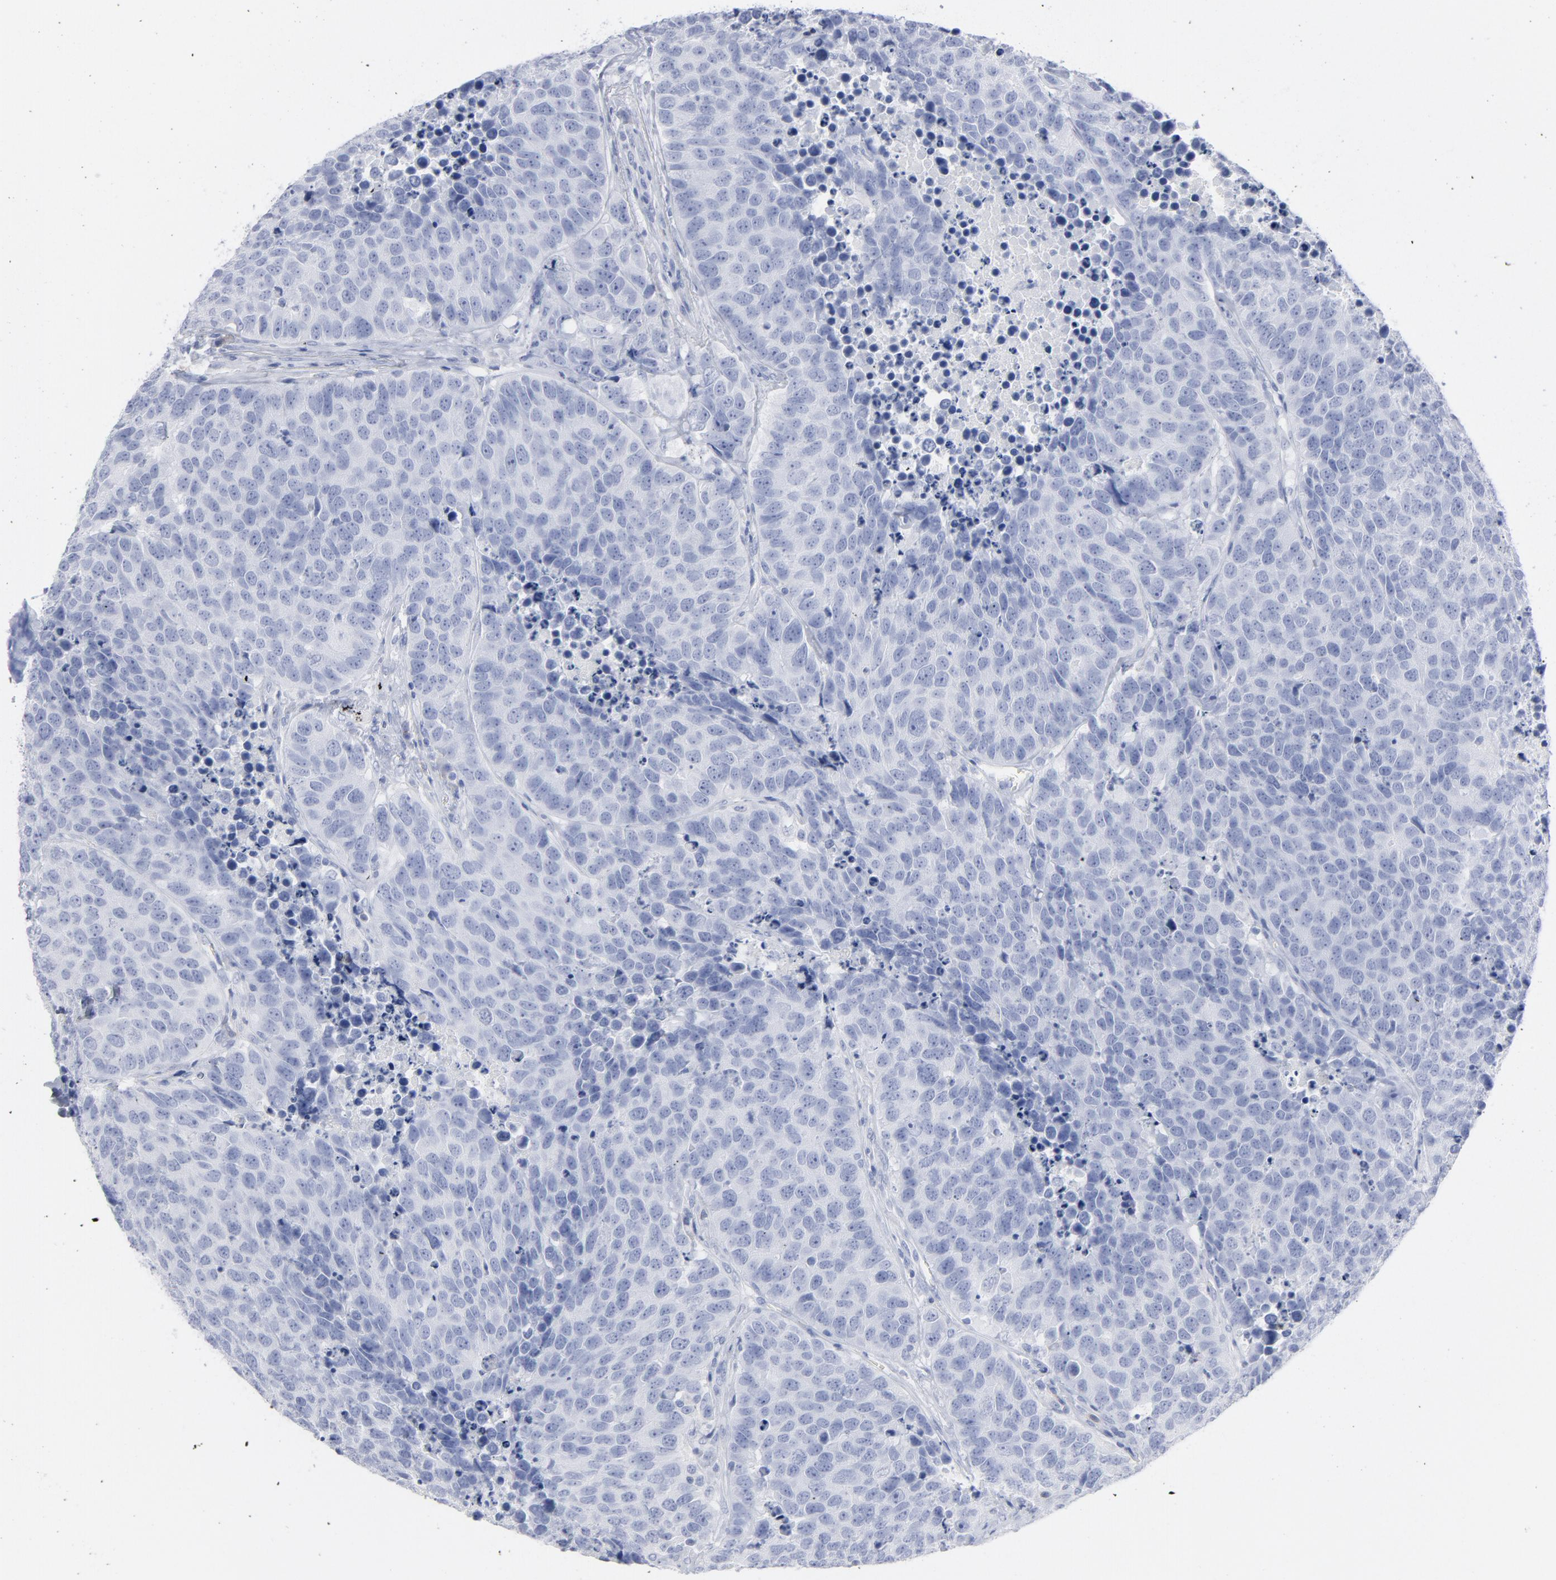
{"staining": {"intensity": "negative", "quantity": "none", "location": "none"}, "tissue": "carcinoid", "cell_type": "Tumor cells", "image_type": "cancer", "snomed": [{"axis": "morphology", "description": "Carcinoid, malignant, NOS"}, {"axis": "topography", "description": "Lung"}], "caption": "Immunohistochemistry (IHC) image of carcinoid (malignant) stained for a protein (brown), which reveals no expression in tumor cells. (Stains: DAB immunohistochemistry with hematoxylin counter stain, Microscopy: brightfield microscopy at high magnification).", "gene": "P2RY8", "patient": {"sex": "male", "age": 60}}